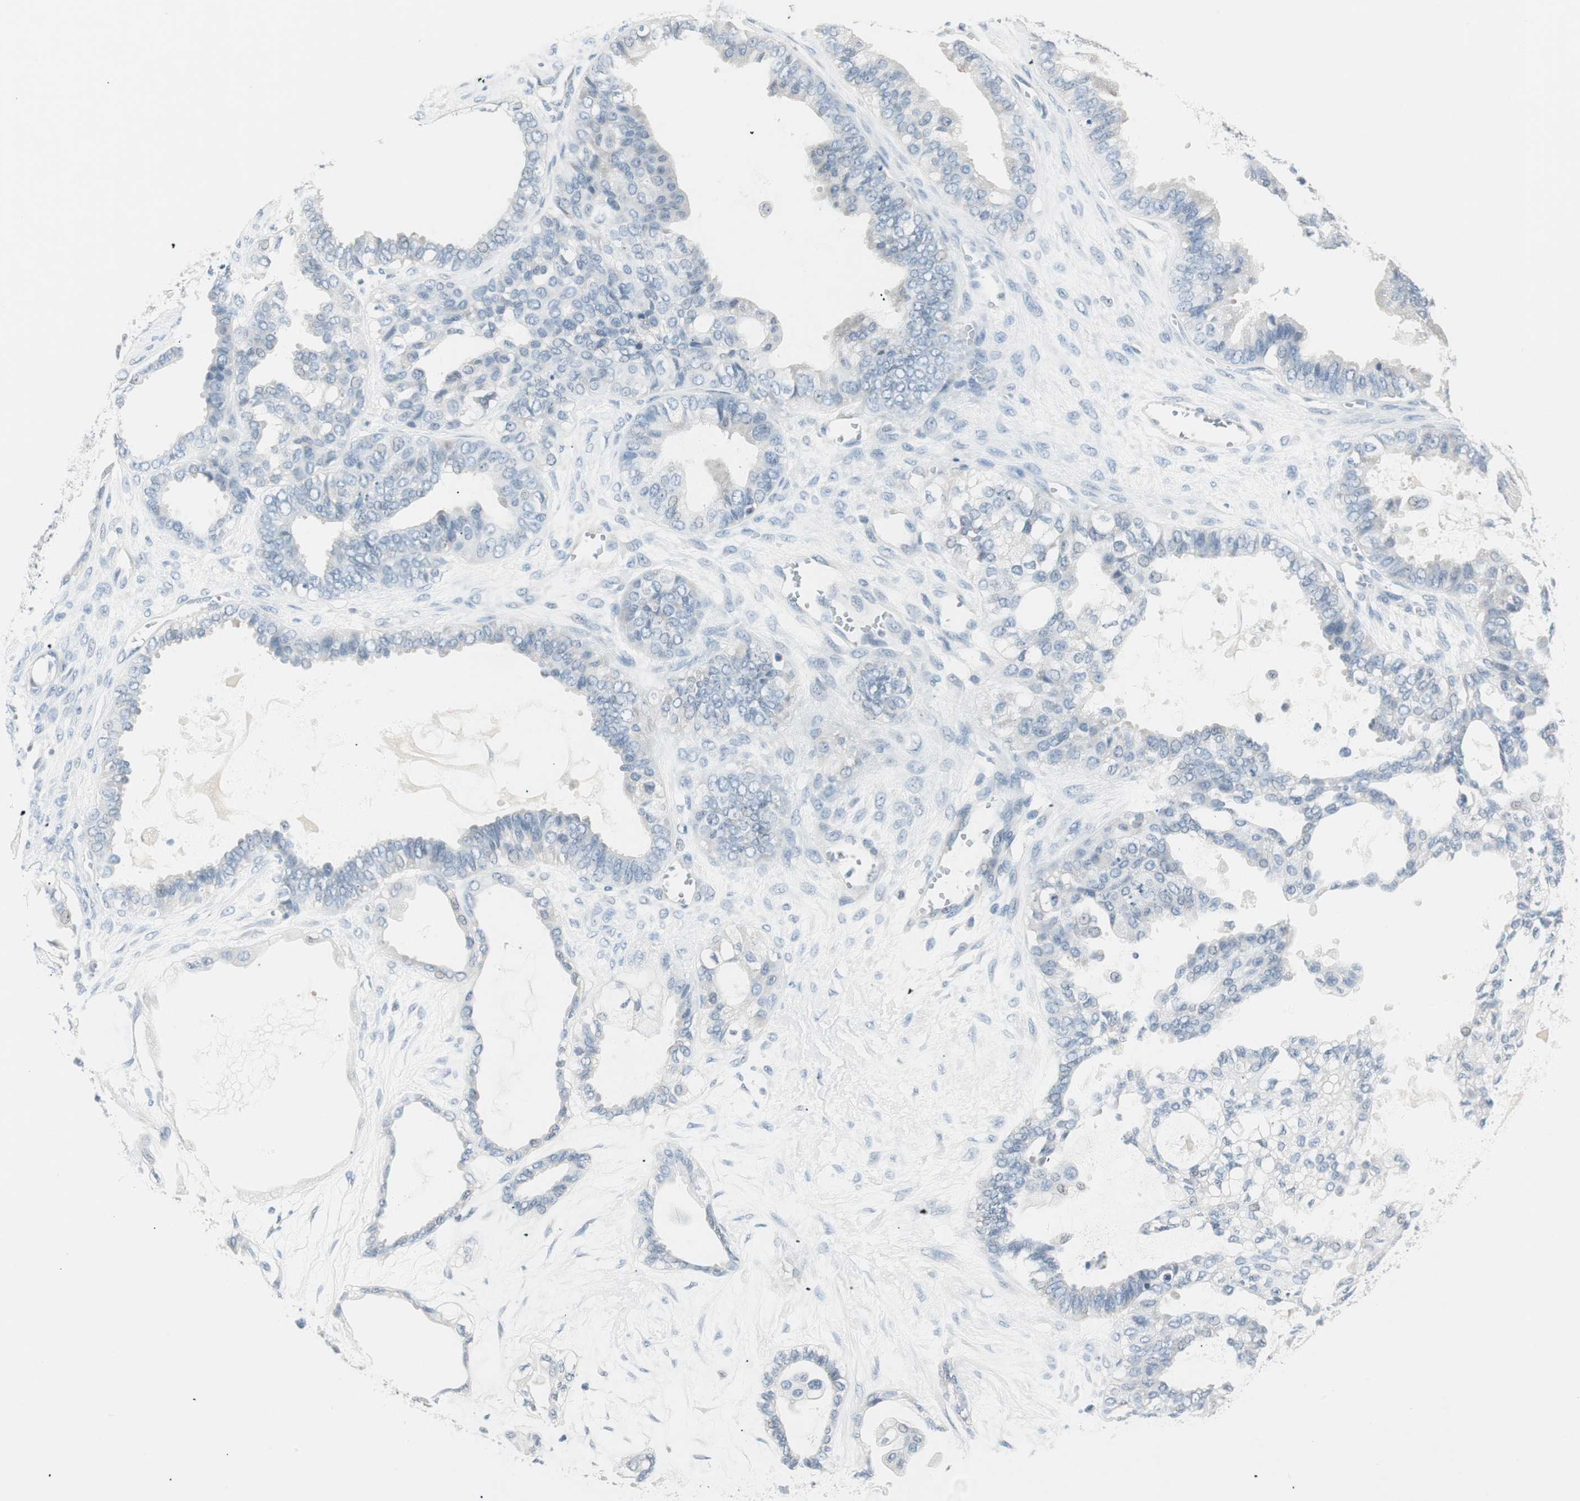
{"staining": {"intensity": "negative", "quantity": "none", "location": "none"}, "tissue": "ovarian cancer", "cell_type": "Tumor cells", "image_type": "cancer", "snomed": [{"axis": "morphology", "description": "Carcinoma, NOS"}, {"axis": "morphology", "description": "Carcinoma, endometroid"}, {"axis": "topography", "description": "Ovary"}], "caption": "This histopathology image is of ovarian carcinoma stained with immunohistochemistry (IHC) to label a protein in brown with the nuclei are counter-stained blue. There is no expression in tumor cells. (DAB (3,3'-diaminobenzidine) IHC with hematoxylin counter stain).", "gene": "HOXB13", "patient": {"sex": "female", "age": 50}}